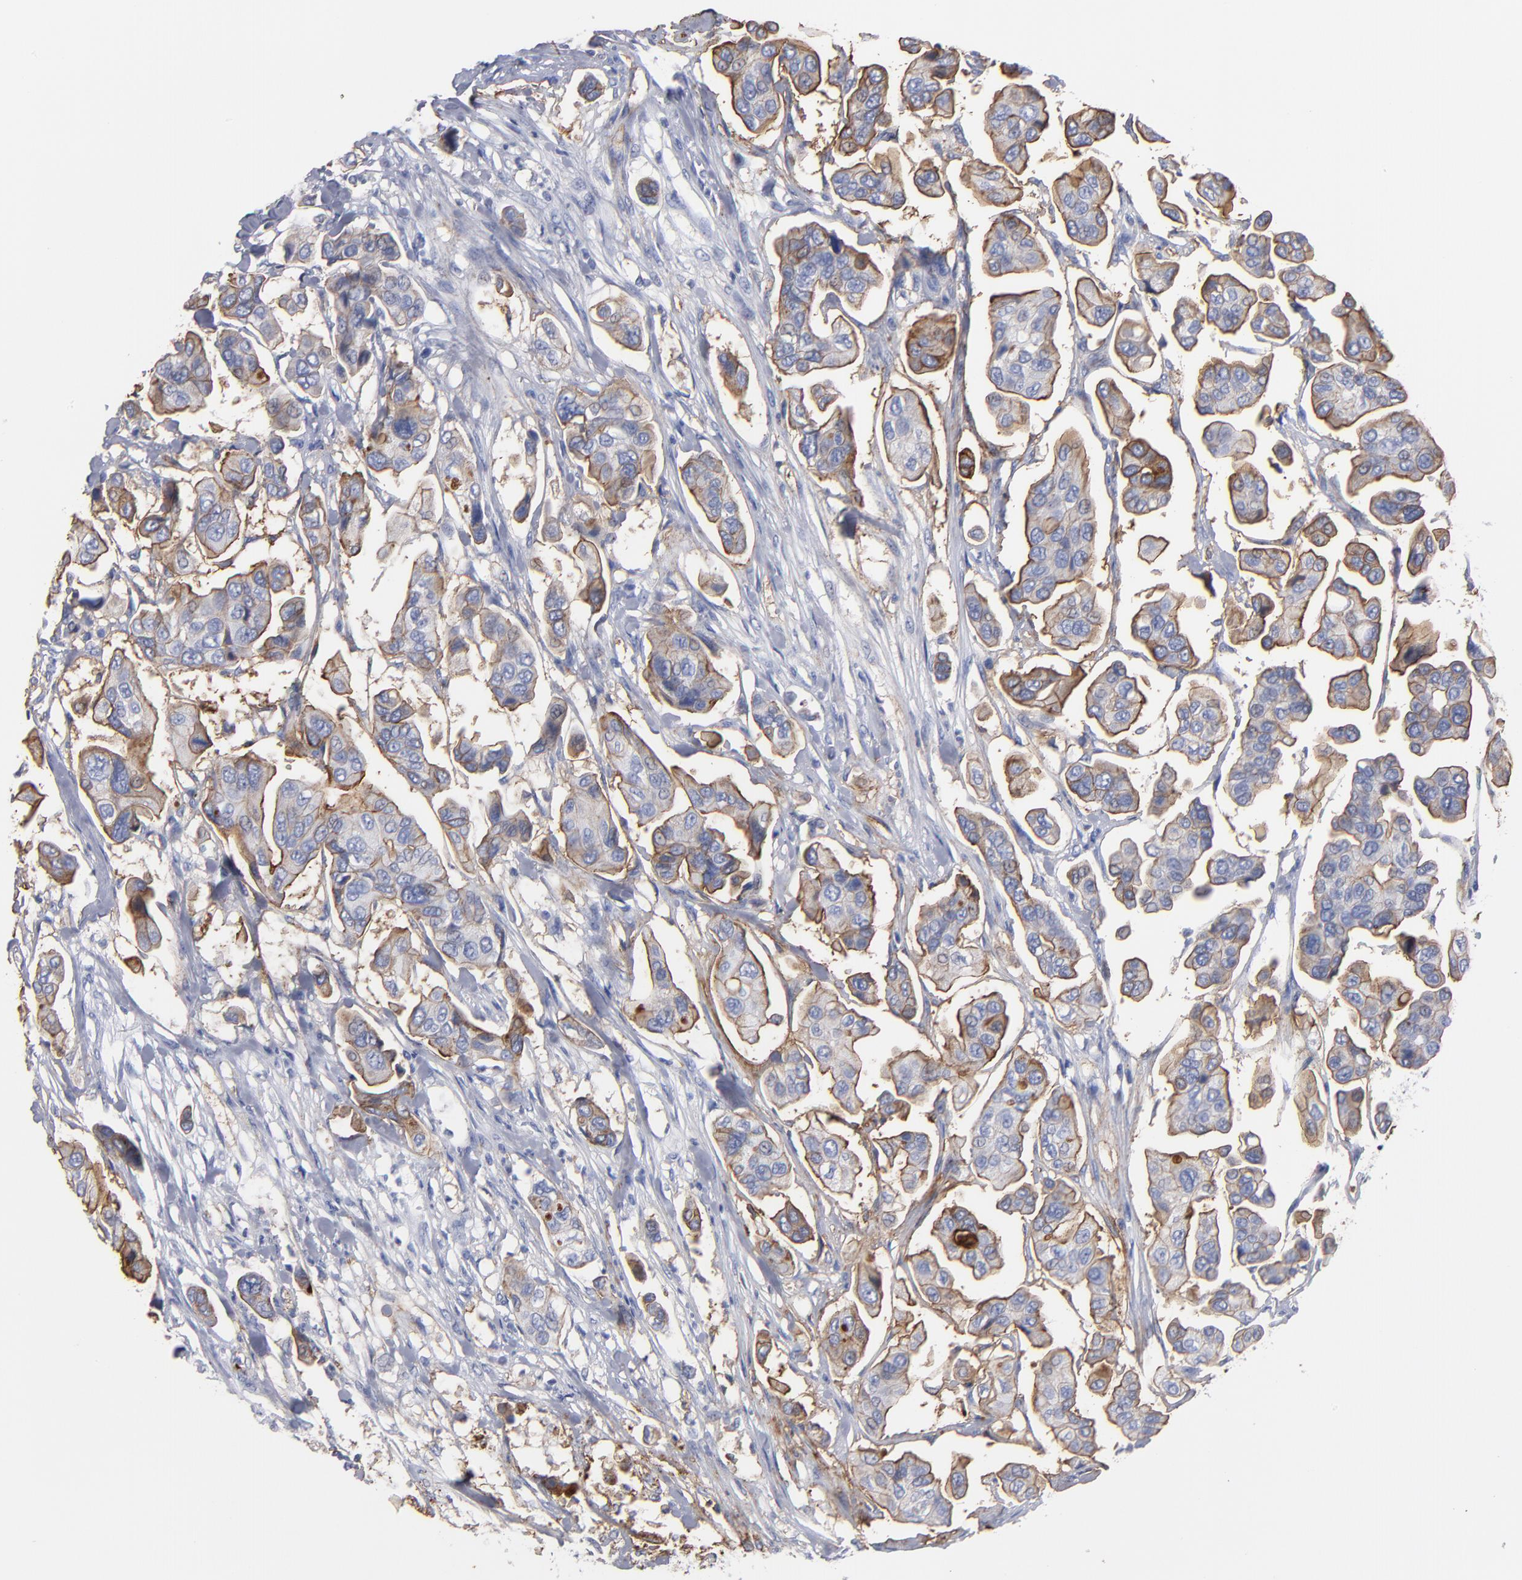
{"staining": {"intensity": "moderate", "quantity": "<25%", "location": "cytoplasmic/membranous"}, "tissue": "urothelial cancer", "cell_type": "Tumor cells", "image_type": "cancer", "snomed": [{"axis": "morphology", "description": "Adenocarcinoma, NOS"}, {"axis": "topography", "description": "Urinary bladder"}], "caption": "The micrograph displays a brown stain indicating the presence of a protein in the cytoplasmic/membranous of tumor cells in adenocarcinoma. (DAB (3,3'-diaminobenzidine) IHC, brown staining for protein, blue staining for nuclei).", "gene": "TM4SF1", "patient": {"sex": "male", "age": 61}}